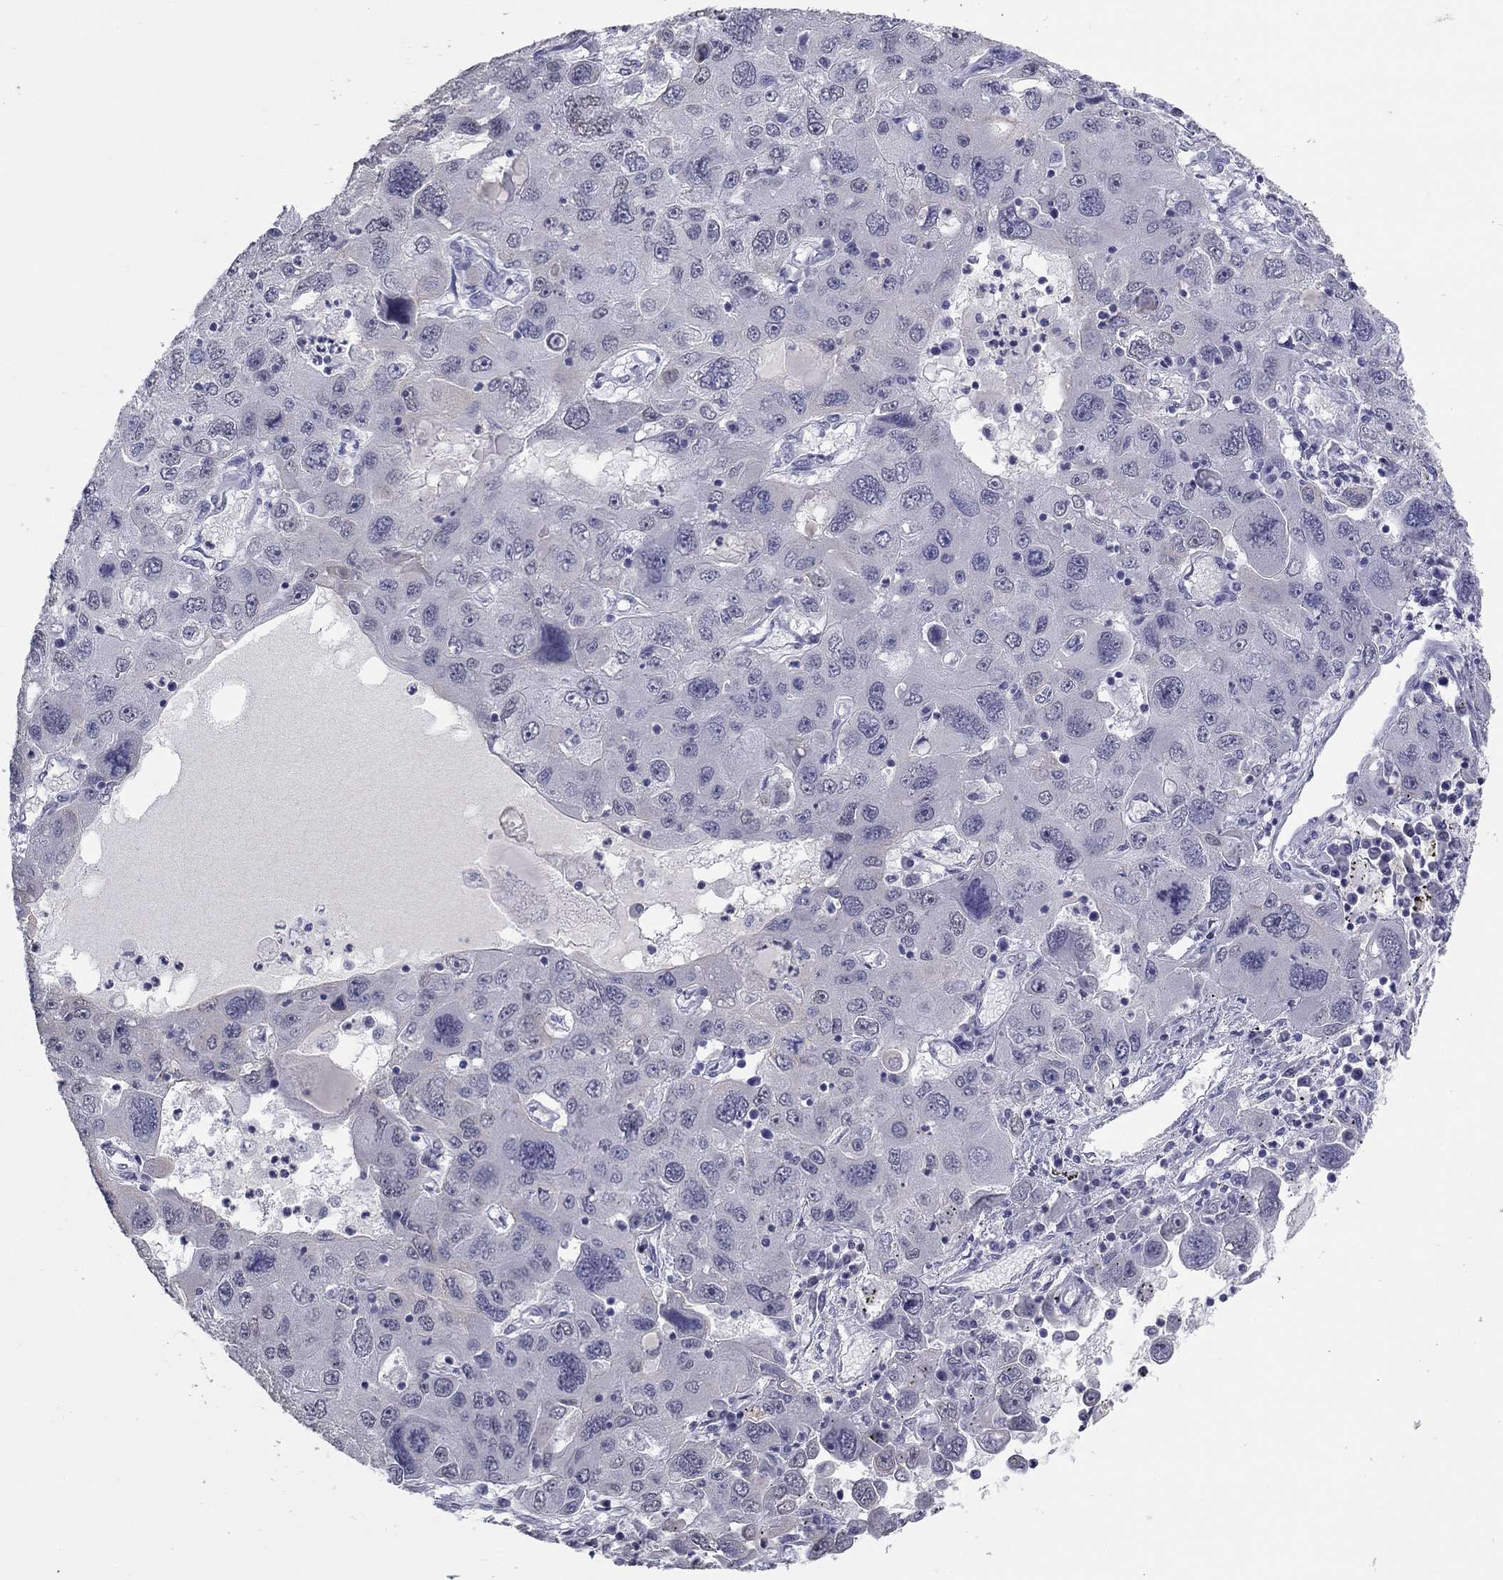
{"staining": {"intensity": "negative", "quantity": "none", "location": "none"}, "tissue": "stomach cancer", "cell_type": "Tumor cells", "image_type": "cancer", "snomed": [{"axis": "morphology", "description": "Adenocarcinoma, NOS"}, {"axis": "topography", "description": "Stomach"}], "caption": "Human adenocarcinoma (stomach) stained for a protein using immunohistochemistry demonstrates no staining in tumor cells.", "gene": "KRT75", "patient": {"sex": "male", "age": 56}}